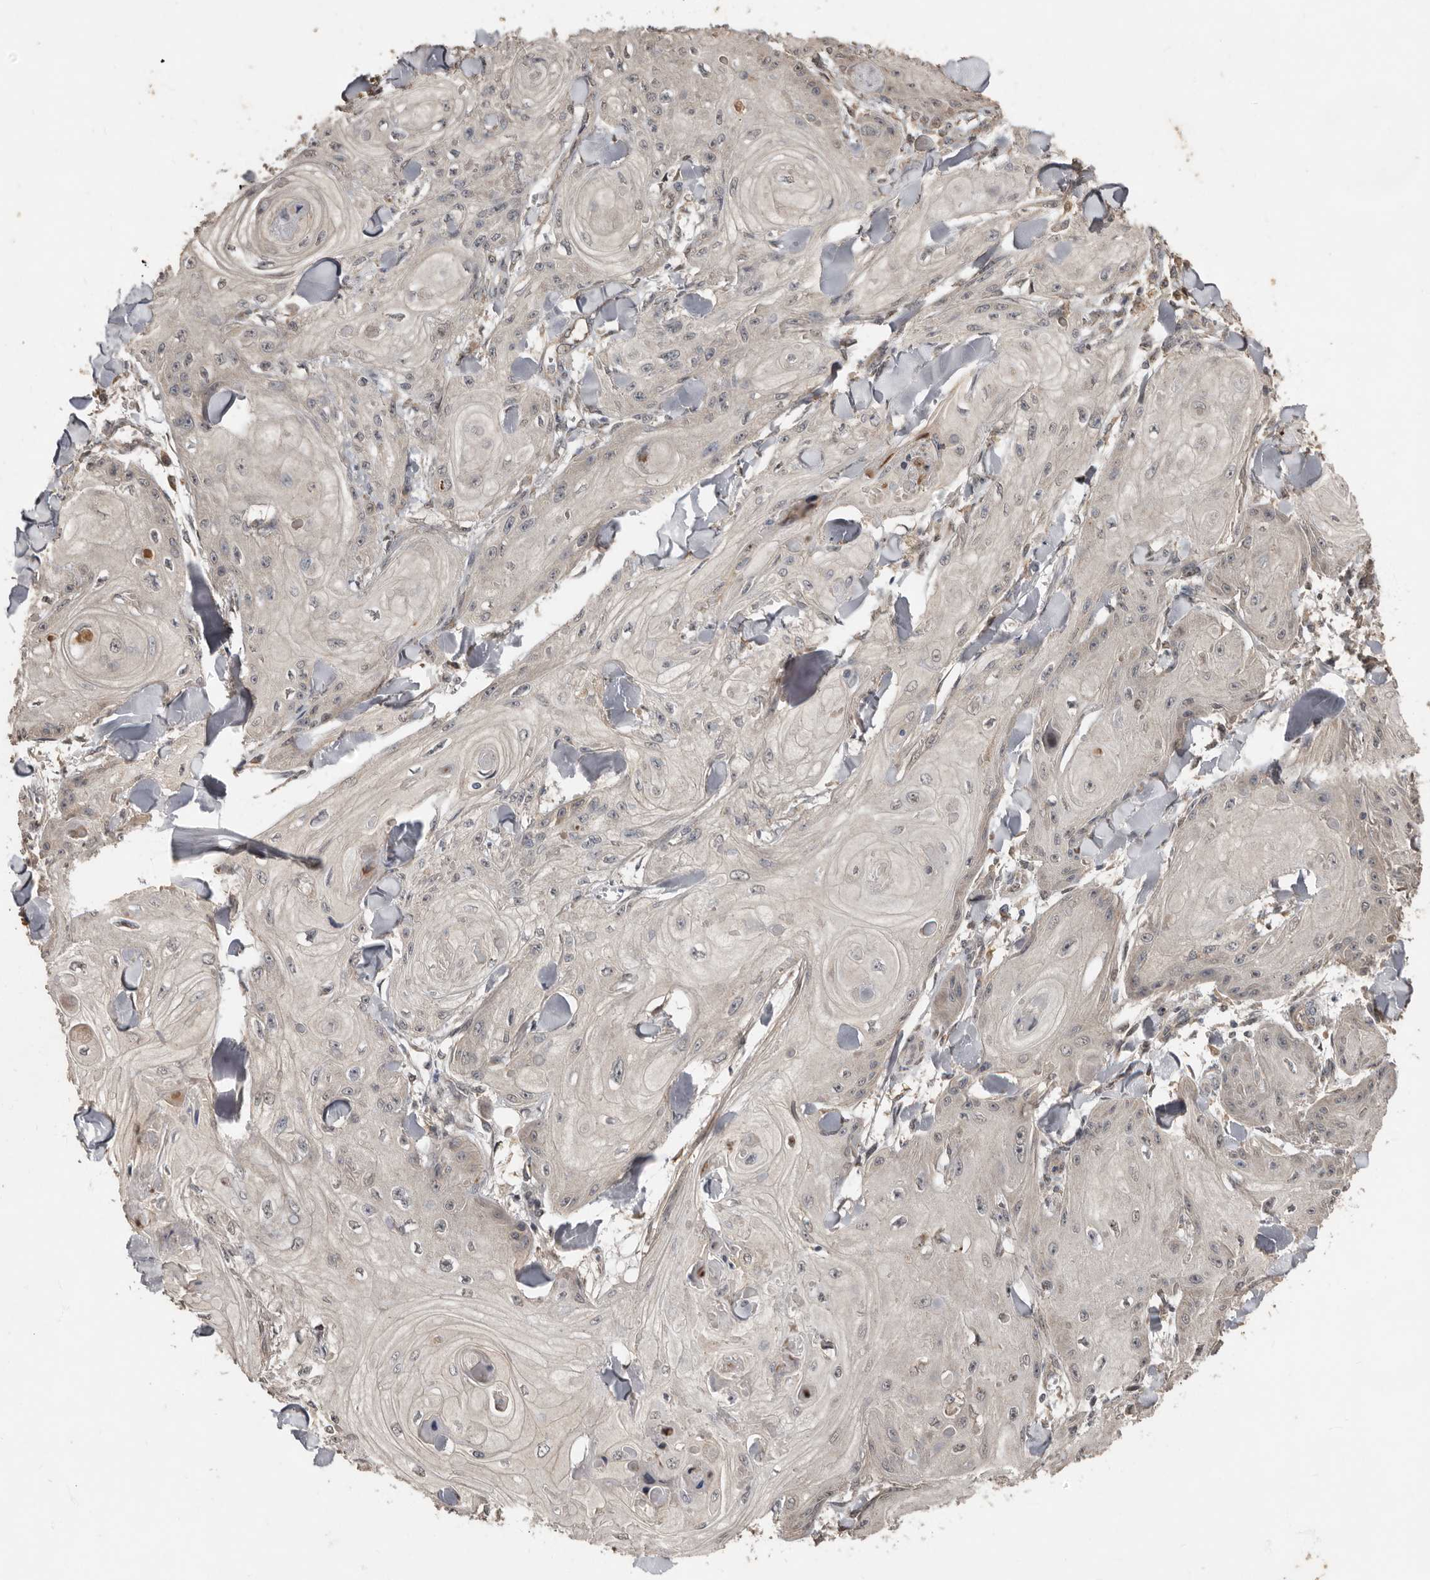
{"staining": {"intensity": "negative", "quantity": "none", "location": "none"}, "tissue": "skin cancer", "cell_type": "Tumor cells", "image_type": "cancer", "snomed": [{"axis": "morphology", "description": "Squamous cell carcinoma, NOS"}, {"axis": "topography", "description": "Skin"}], "caption": "Immunohistochemistry (IHC) micrograph of neoplastic tissue: human squamous cell carcinoma (skin) stained with DAB (3,3'-diaminobenzidine) demonstrates no significant protein positivity in tumor cells. (Stains: DAB (3,3'-diaminobenzidine) immunohistochemistry with hematoxylin counter stain, Microscopy: brightfield microscopy at high magnification).", "gene": "KIF26B", "patient": {"sex": "male", "age": 74}}